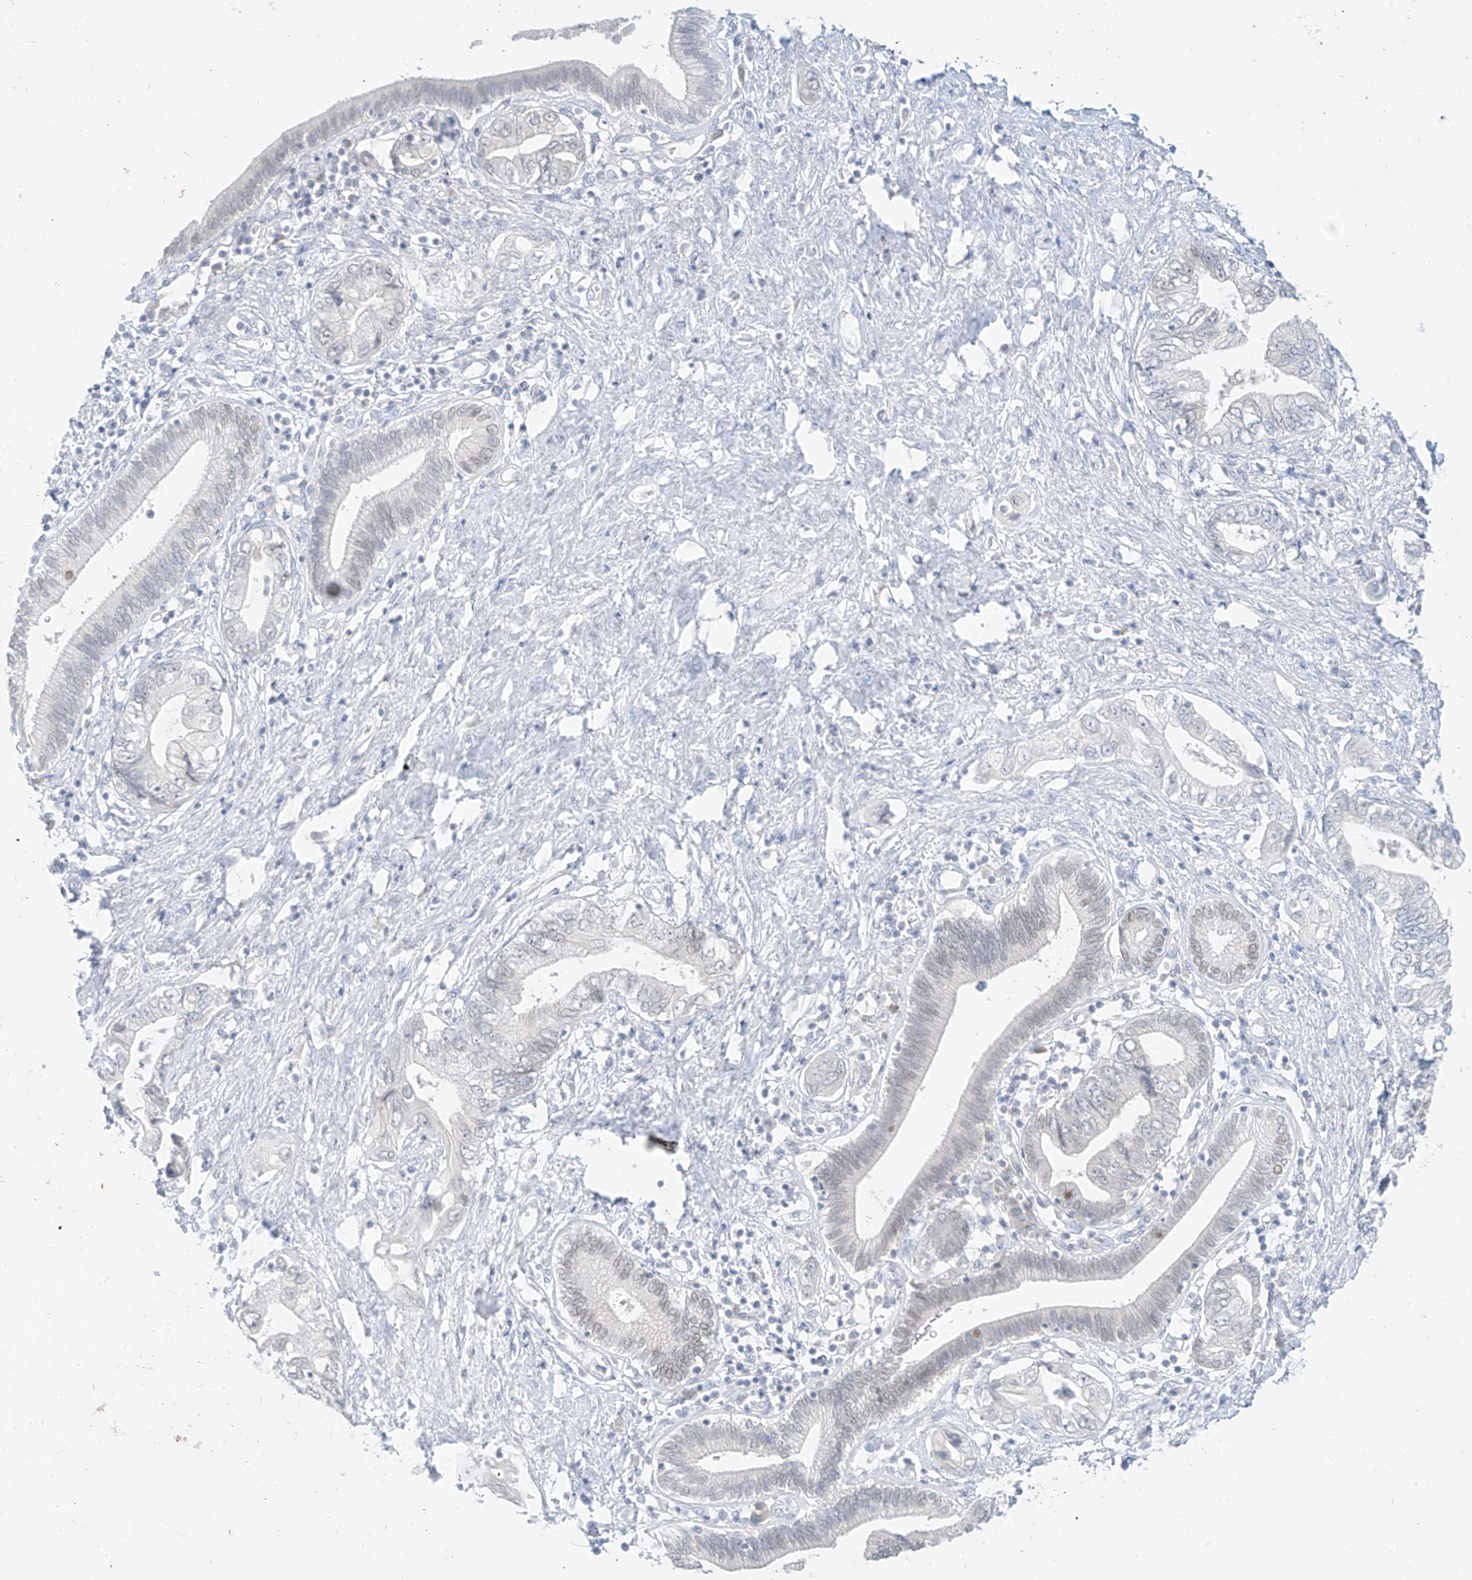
{"staining": {"intensity": "negative", "quantity": "none", "location": "none"}, "tissue": "pancreatic cancer", "cell_type": "Tumor cells", "image_type": "cancer", "snomed": [{"axis": "morphology", "description": "Adenocarcinoma, NOS"}, {"axis": "topography", "description": "Pancreas"}], "caption": "Immunohistochemistry (IHC) micrograph of human pancreatic cancer stained for a protein (brown), which exhibits no expression in tumor cells.", "gene": "BARX2", "patient": {"sex": "female", "age": 73}}